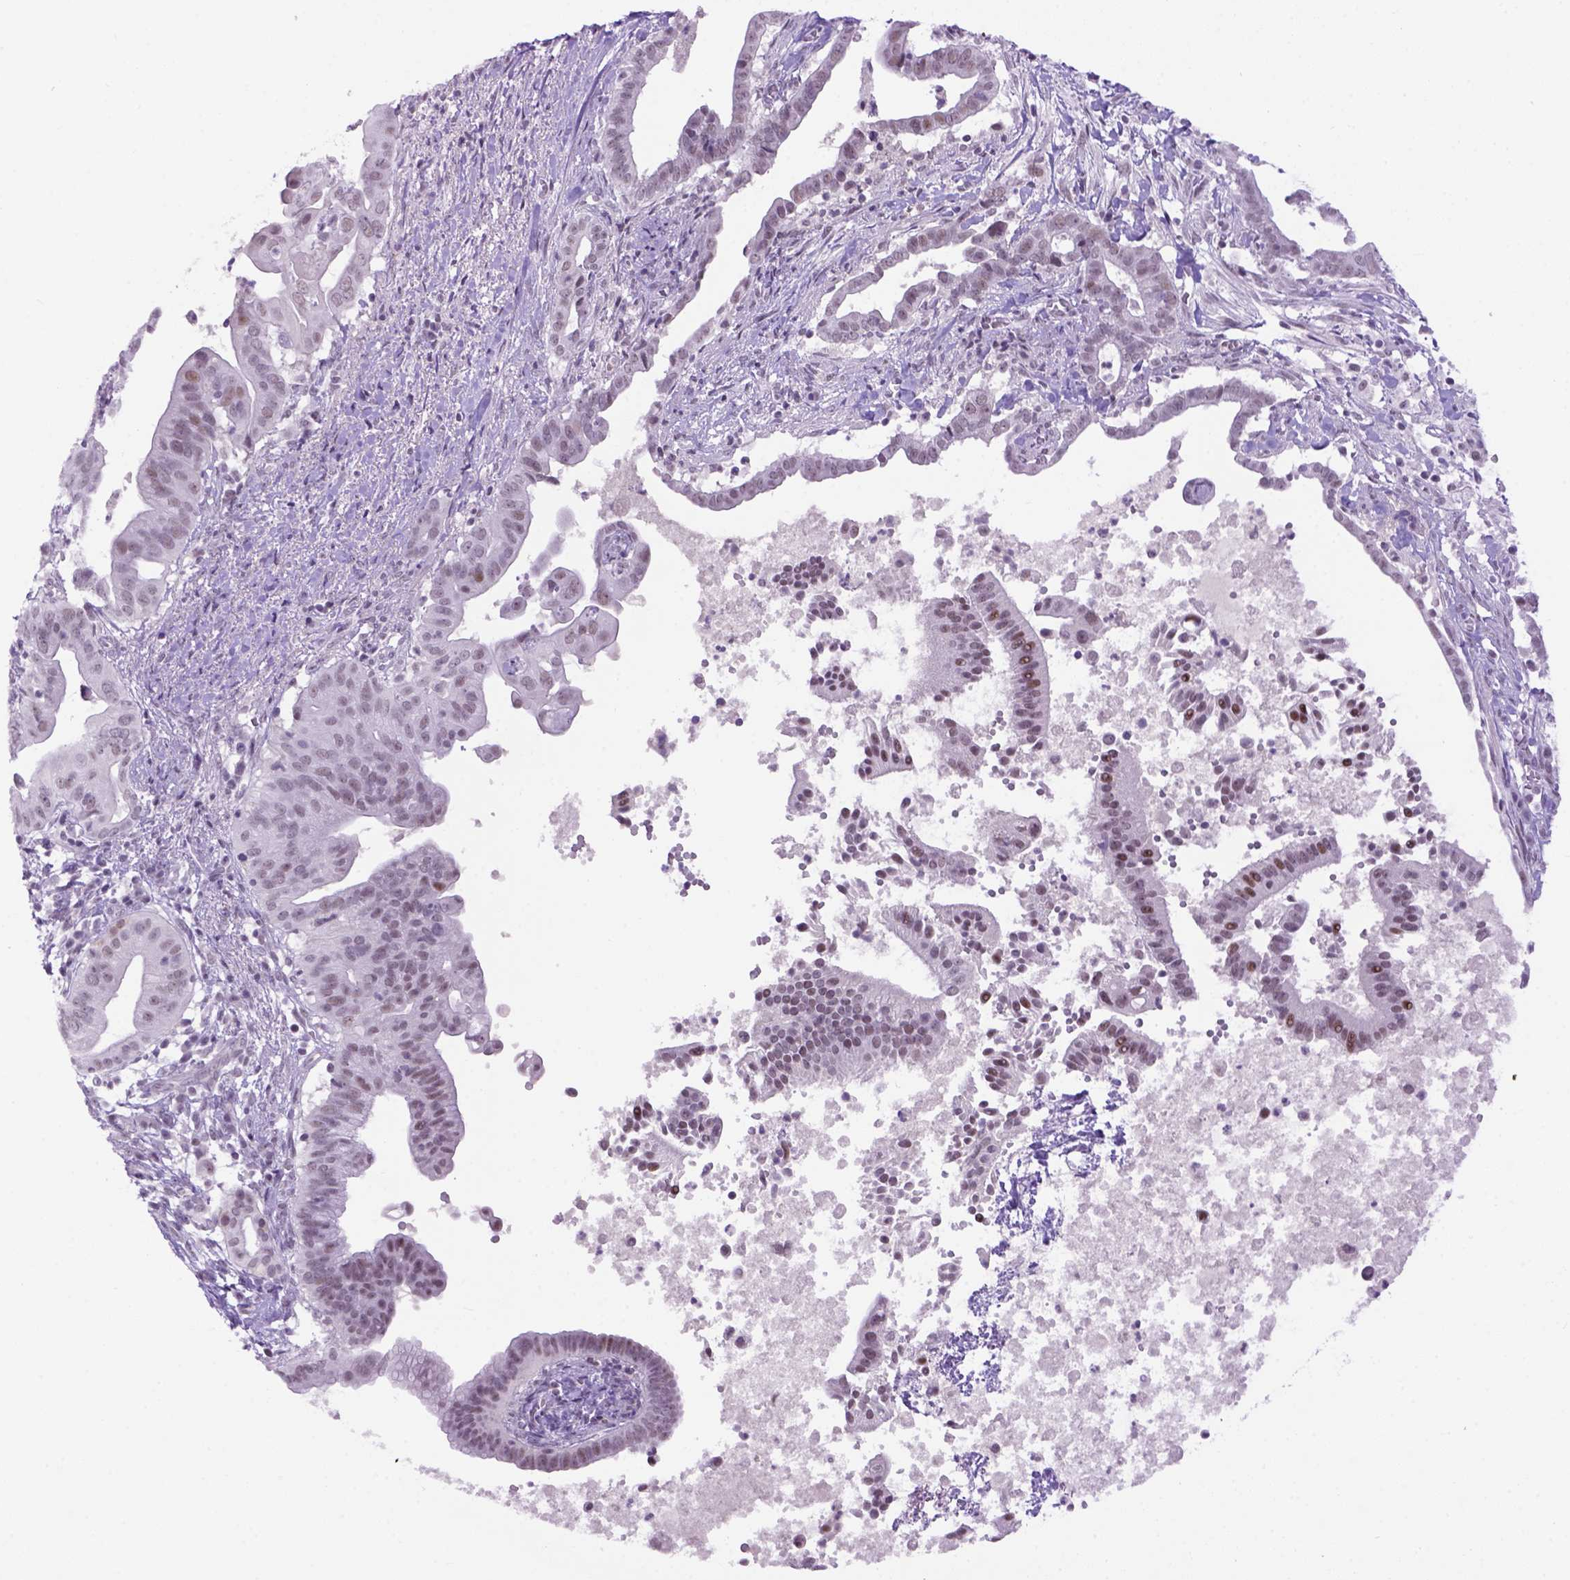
{"staining": {"intensity": "moderate", "quantity": "<25%", "location": "nuclear"}, "tissue": "pancreatic cancer", "cell_type": "Tumor cells", "image_type": "cancer", "snomed": [{"axis": "morphology", "description": "Adenocarcinoma, NOS"}, {"axis": "topography", "description": "Pancreas"}], "caption": "IHC micrograph of neoplastic tissue: adenocarcinoma (pancreatic) stained using immunohistochemistry shows low levels of moderate protein expression localized specifically in the nuclear of tumor cells, appearing as a nuclear brown color.", "gene": "TBPL1", "patient": {"sex": "male", "age": 61}}